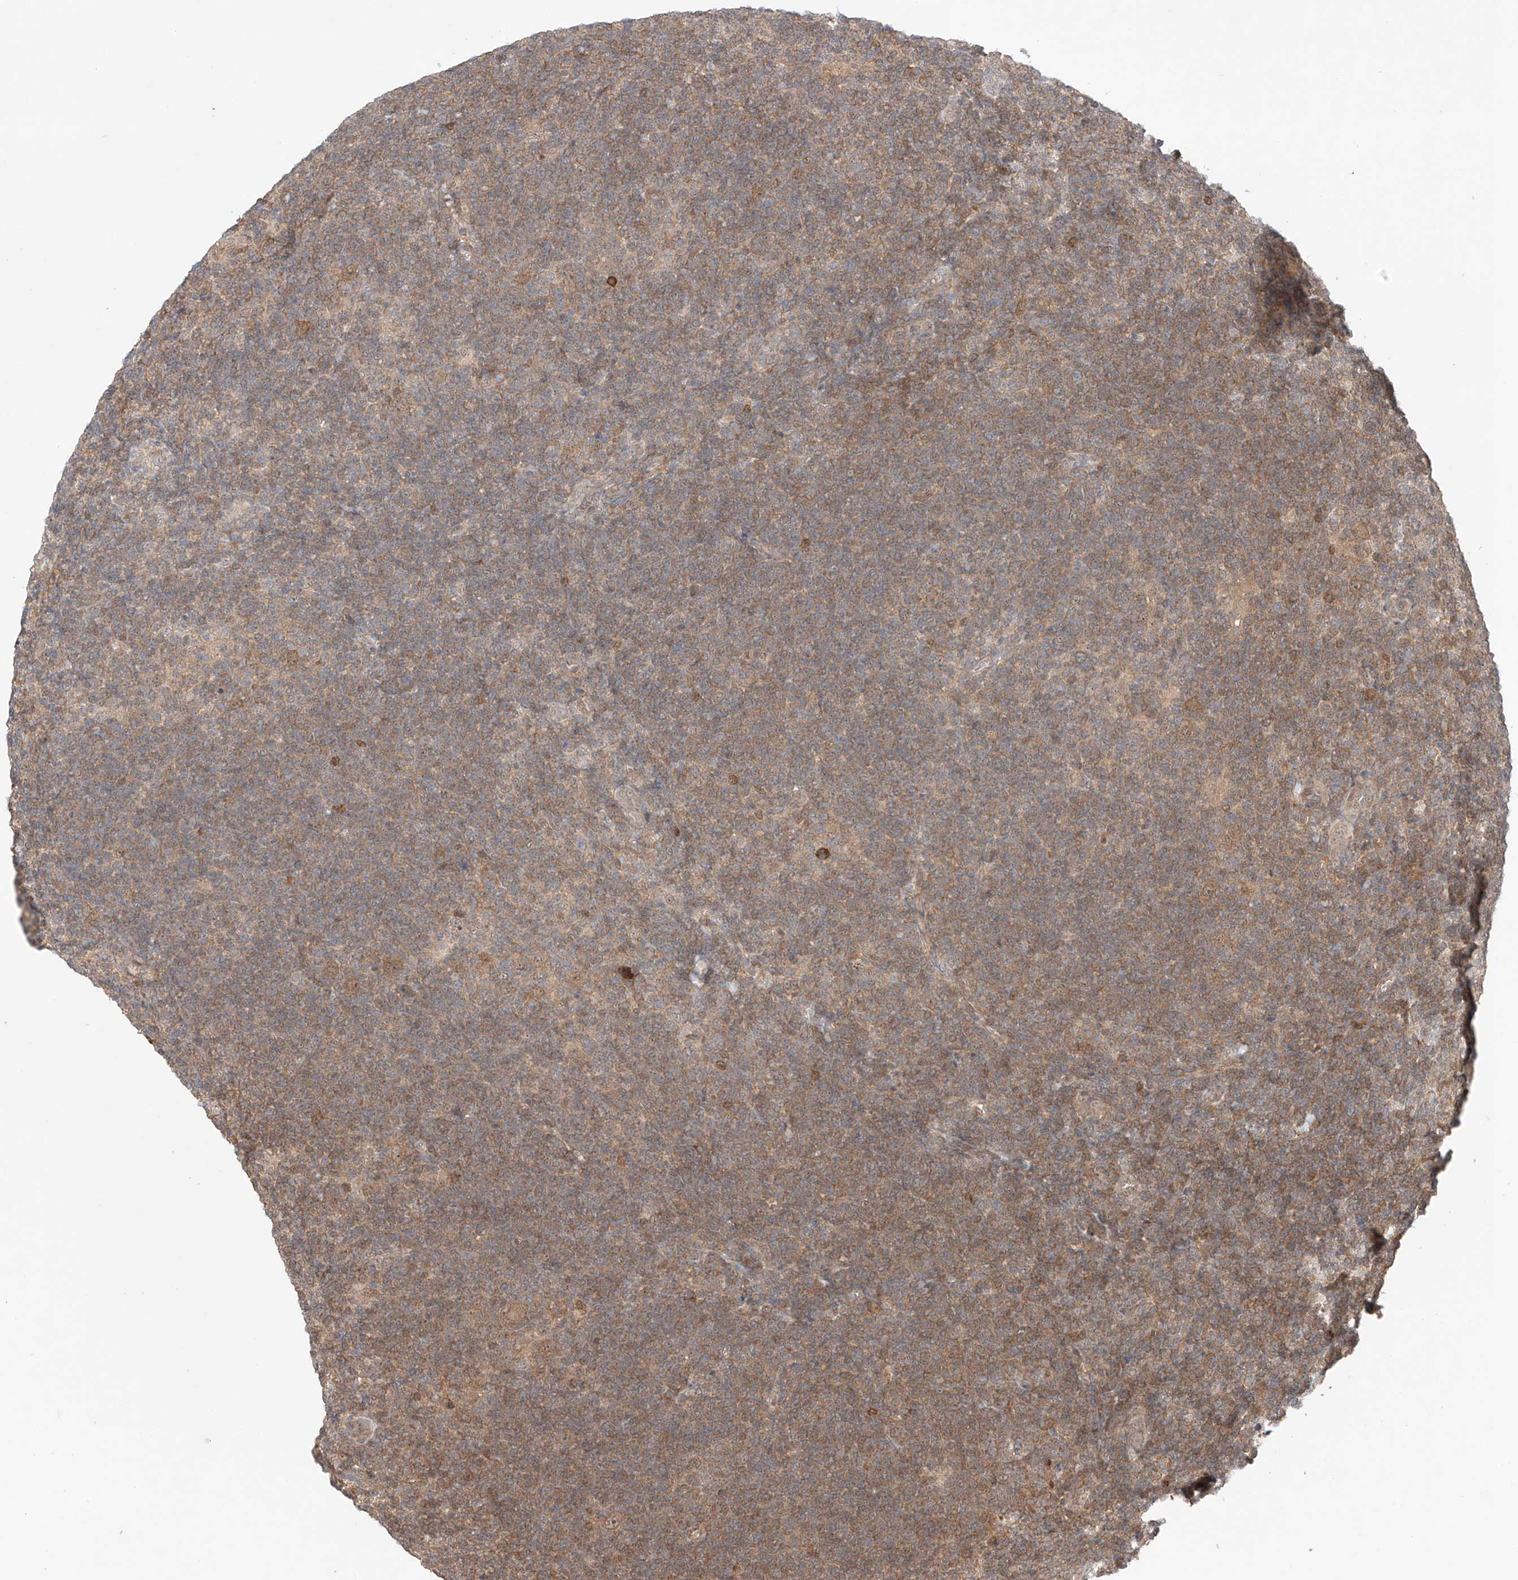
{"staining": {"intensity": "moderate", "quantity": "25%-75%", "location": "cytoplasmic/membranous"}, "tissue": "lymphoma", "cell_type": "Tumor cells", "image_type": "cancer", "snomed": [{"axis": "morphology", "description": "Hodgkin's disease, NOS"}, {"axis": "topography", "description": "Lymph node"}], "caption": "A micrograph showing moderate cytoplasmic/membranous positivity in about 25%-75% of tumor cells in lymphoma, as visualized by brown immunohistochemical staining.", "gene": "TSR2", "patient": {"sex": "female", "age": 57}}